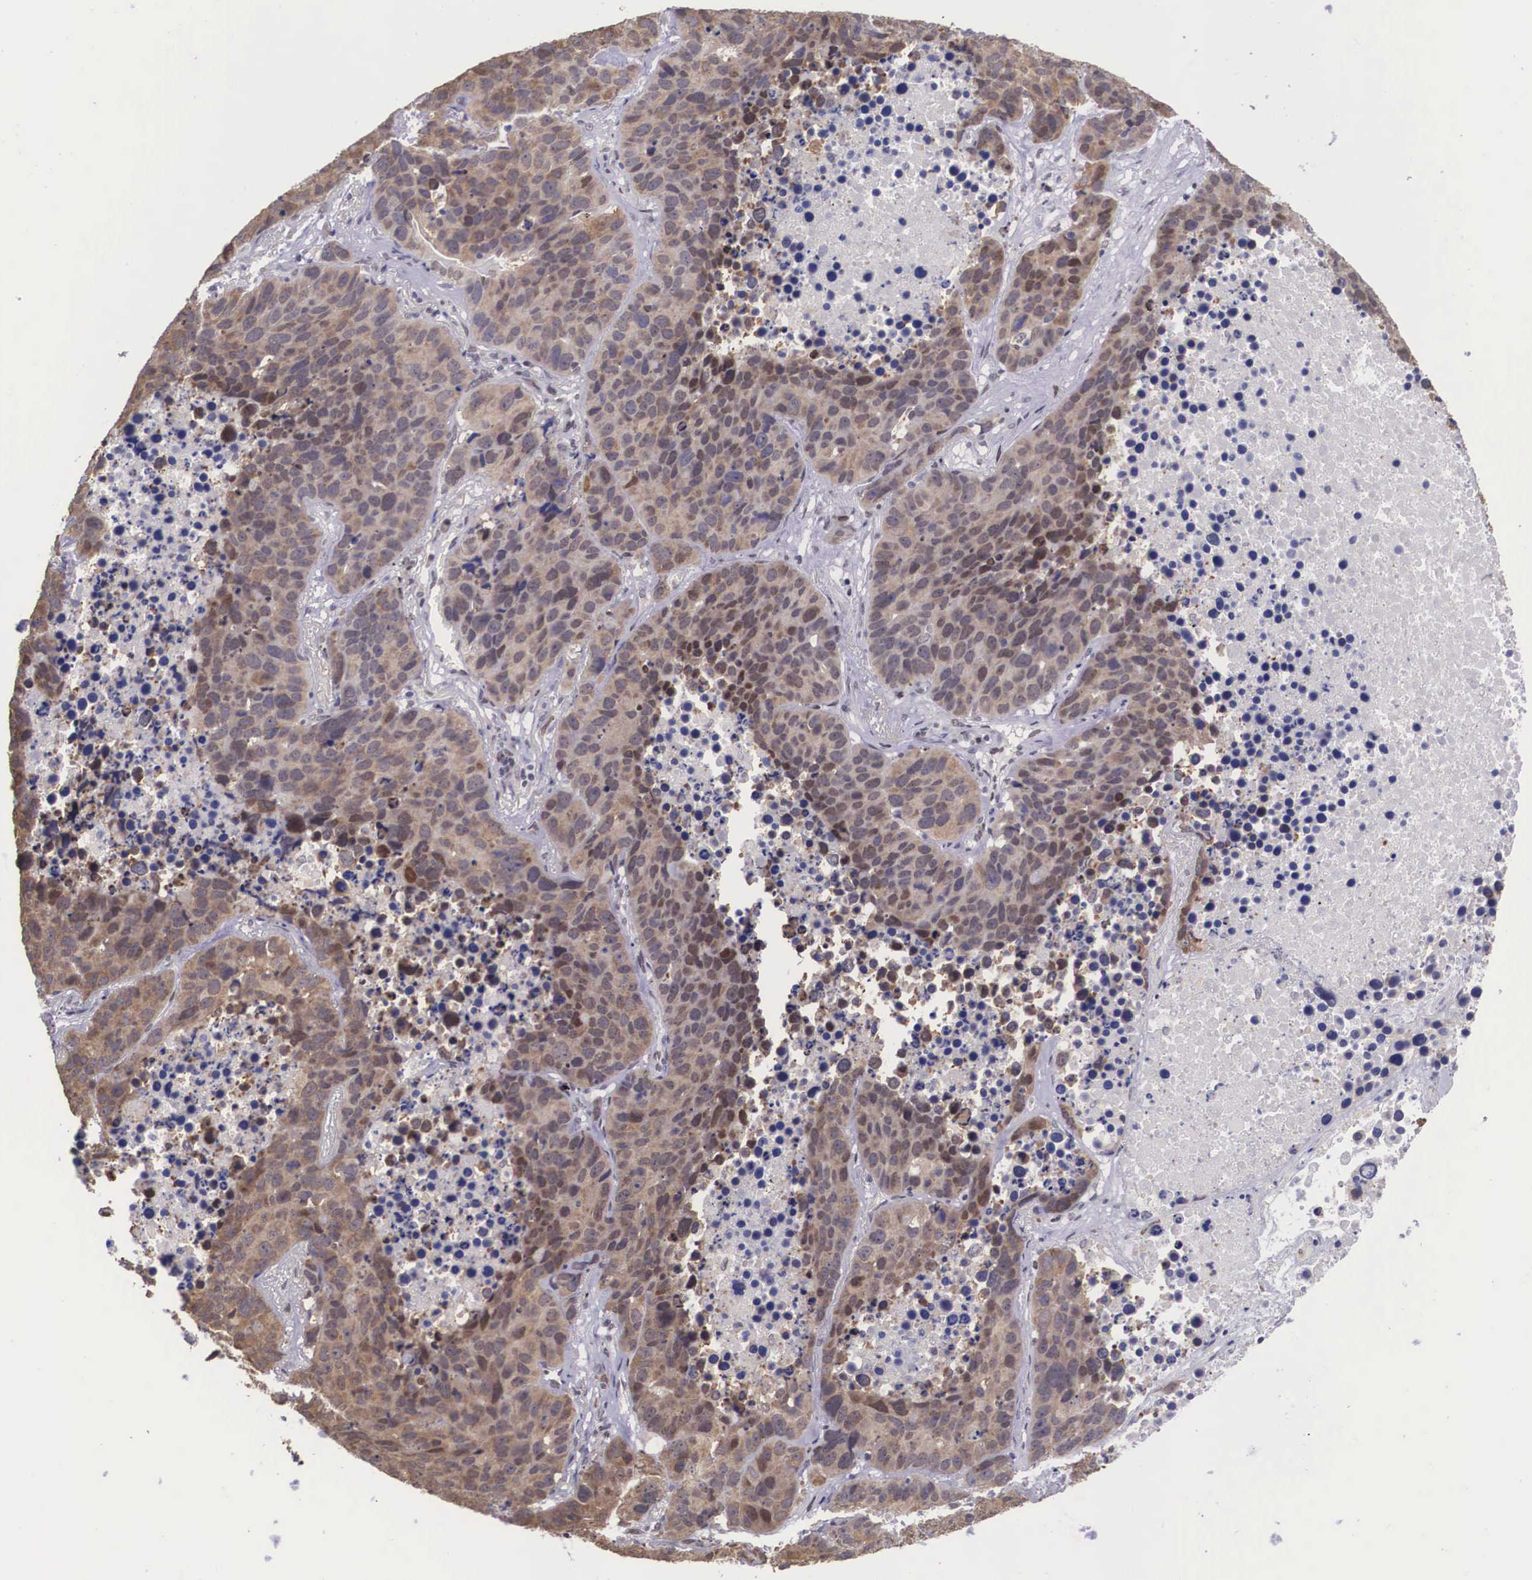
{"staining": {"intensity": "moderate", "quantity": "25%-75%", "location": "cytoplasmic/membranous"}, "tissue": "lung cancer", "cell_type": "Tumor cells", "image_type": "cancer", "snomed": [{"axis": "morphology", "description": "Carcinoid, malignant, NOS"}, {"axis": "topography", "description": "Lung"}], "caption": "Immunohistochemistry (IHC) of human lung cancer displays medium levels of moderate cytoplasmic/membranous staining in approximately 25%-75% of tumor cells.", "gene": "SLC25A21", "patient": {"sex": "male", "age": 60}}